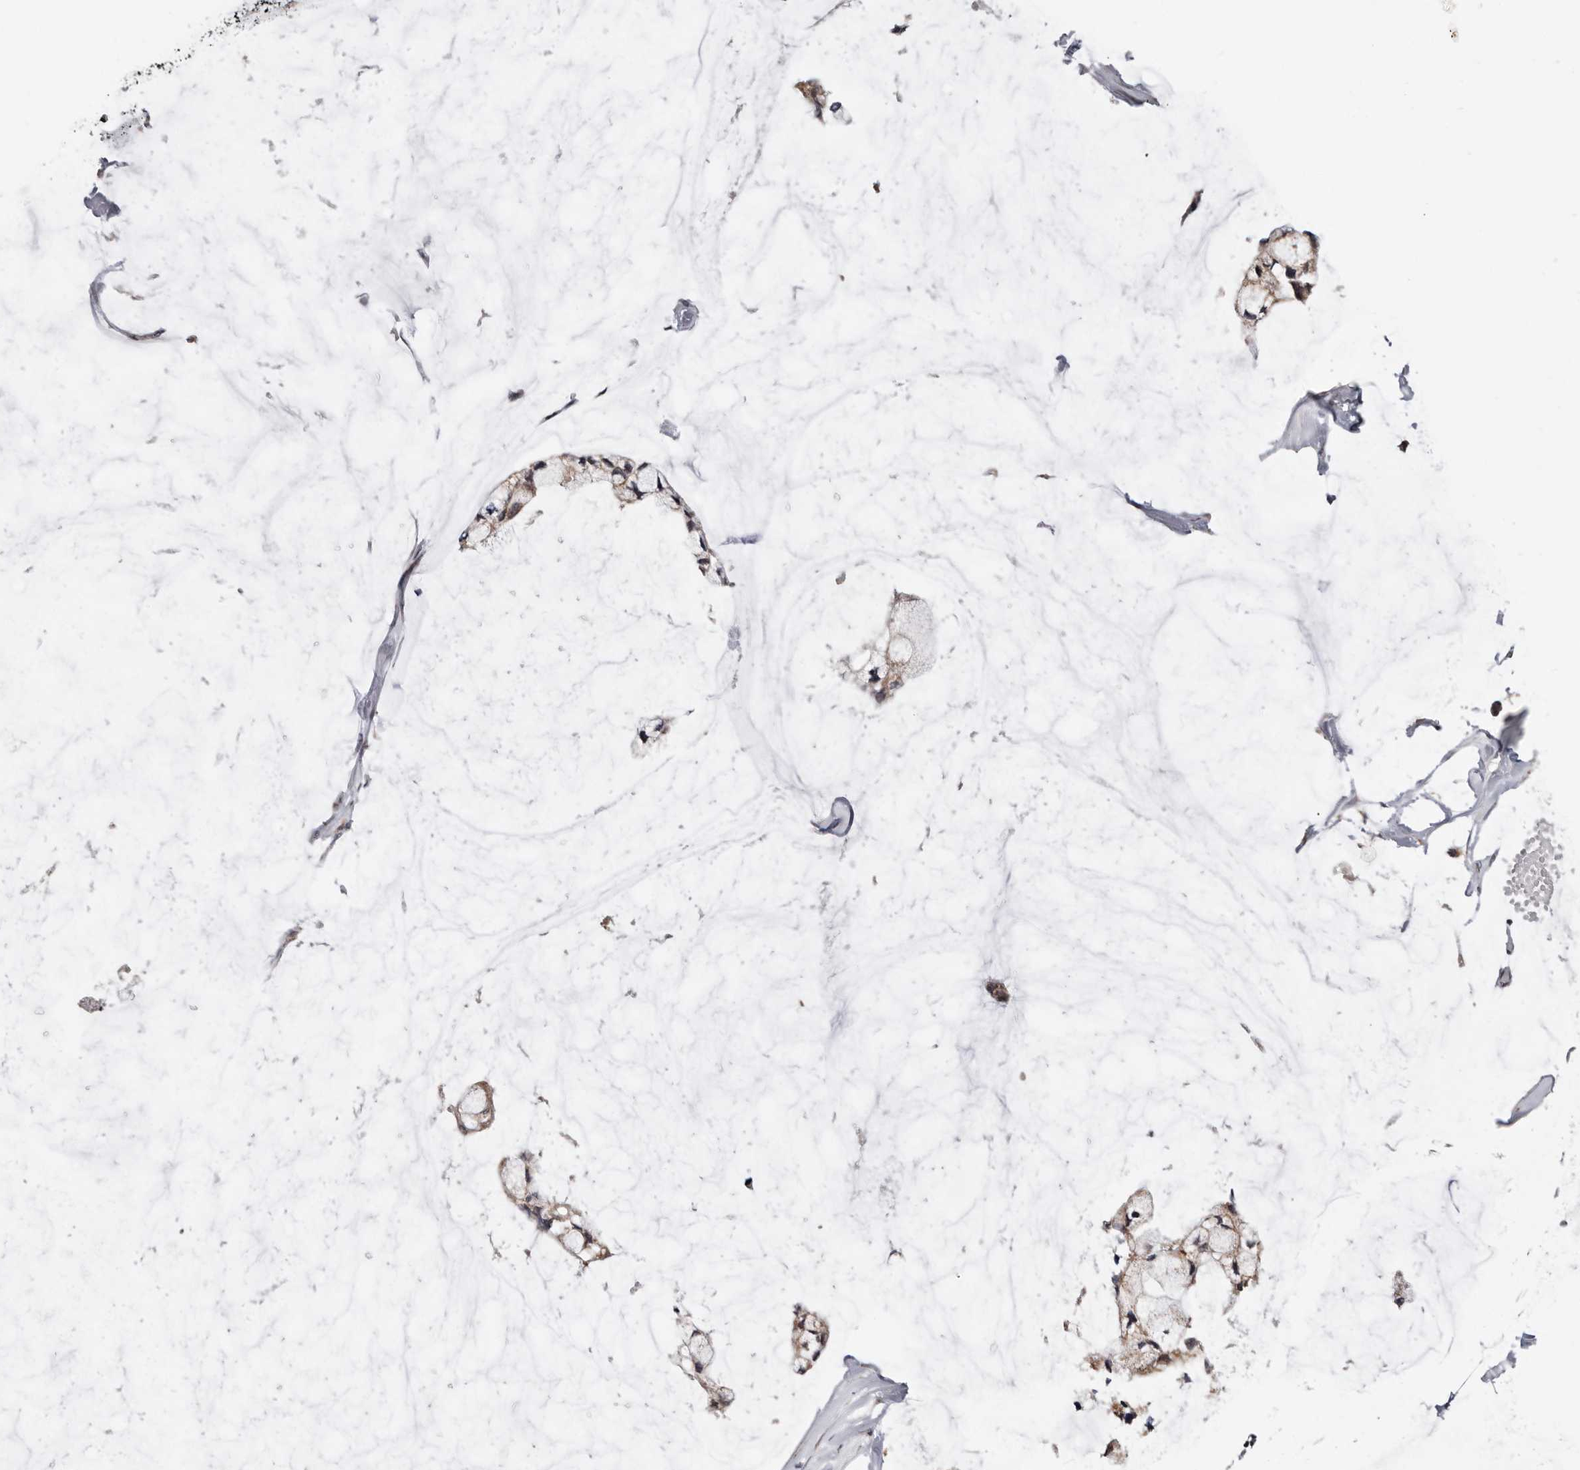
{"staining": {"intensity": "moderate", "quantity": ">75%", "location": "cytoplasmic/membranous"}, "tissue": "ovarian cancer", "cell_type": "Tumor cells", "image_type": "cancer", "snomed": [{"axis": "morphology", "description": "Cystadenocarcinoma, mucinous, NOS"}, {"axis": "topography", "description": "Ovary"}], "caption": "Immunohistochemical staining of human mucinous cystadenocarcinoma (ovarian) shows moderate cytoplasmic/membranous protein positivity in about >75% of tumor cells.", "gene": "MRPL18", "patient": {"sex": "female", "age": 39}}